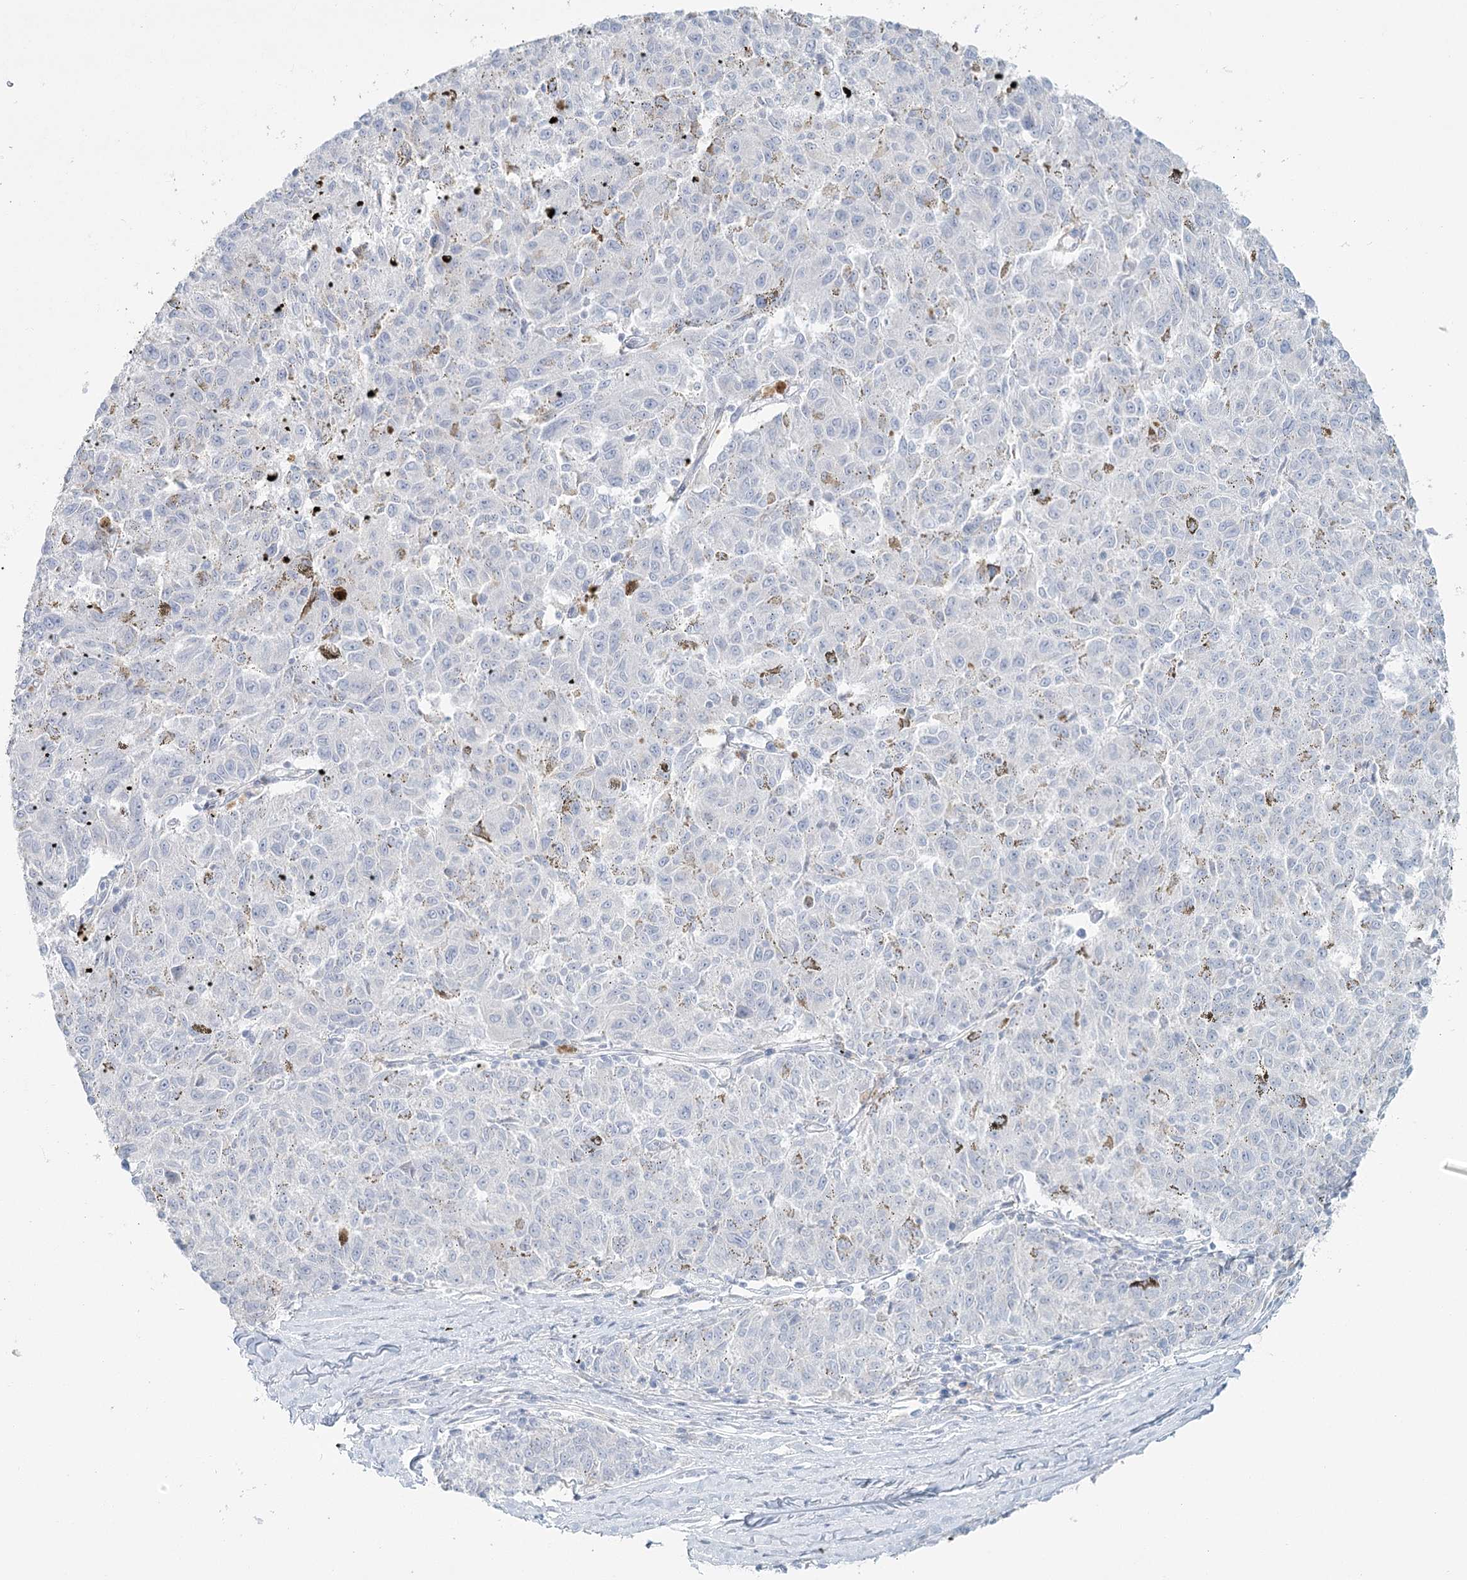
{"staining": {"intensity": "negative", "quantity": "none", "location": "none"}, "tissue": "melanoma", "cell_type": "Tumor cells", "image_type": "cancer", "snomed": [{"axis": "morphology", "description": "Malignant melanoma, NOS"}, {"axis": "topography", "description": "Skin"}], "caption": "This is an immunohistochemistry (IHC) image of malignant melanoma. There is no staining in tumor cells.", "gene": "DMGDH", "patient": {"sex": "female", "age": 72}}